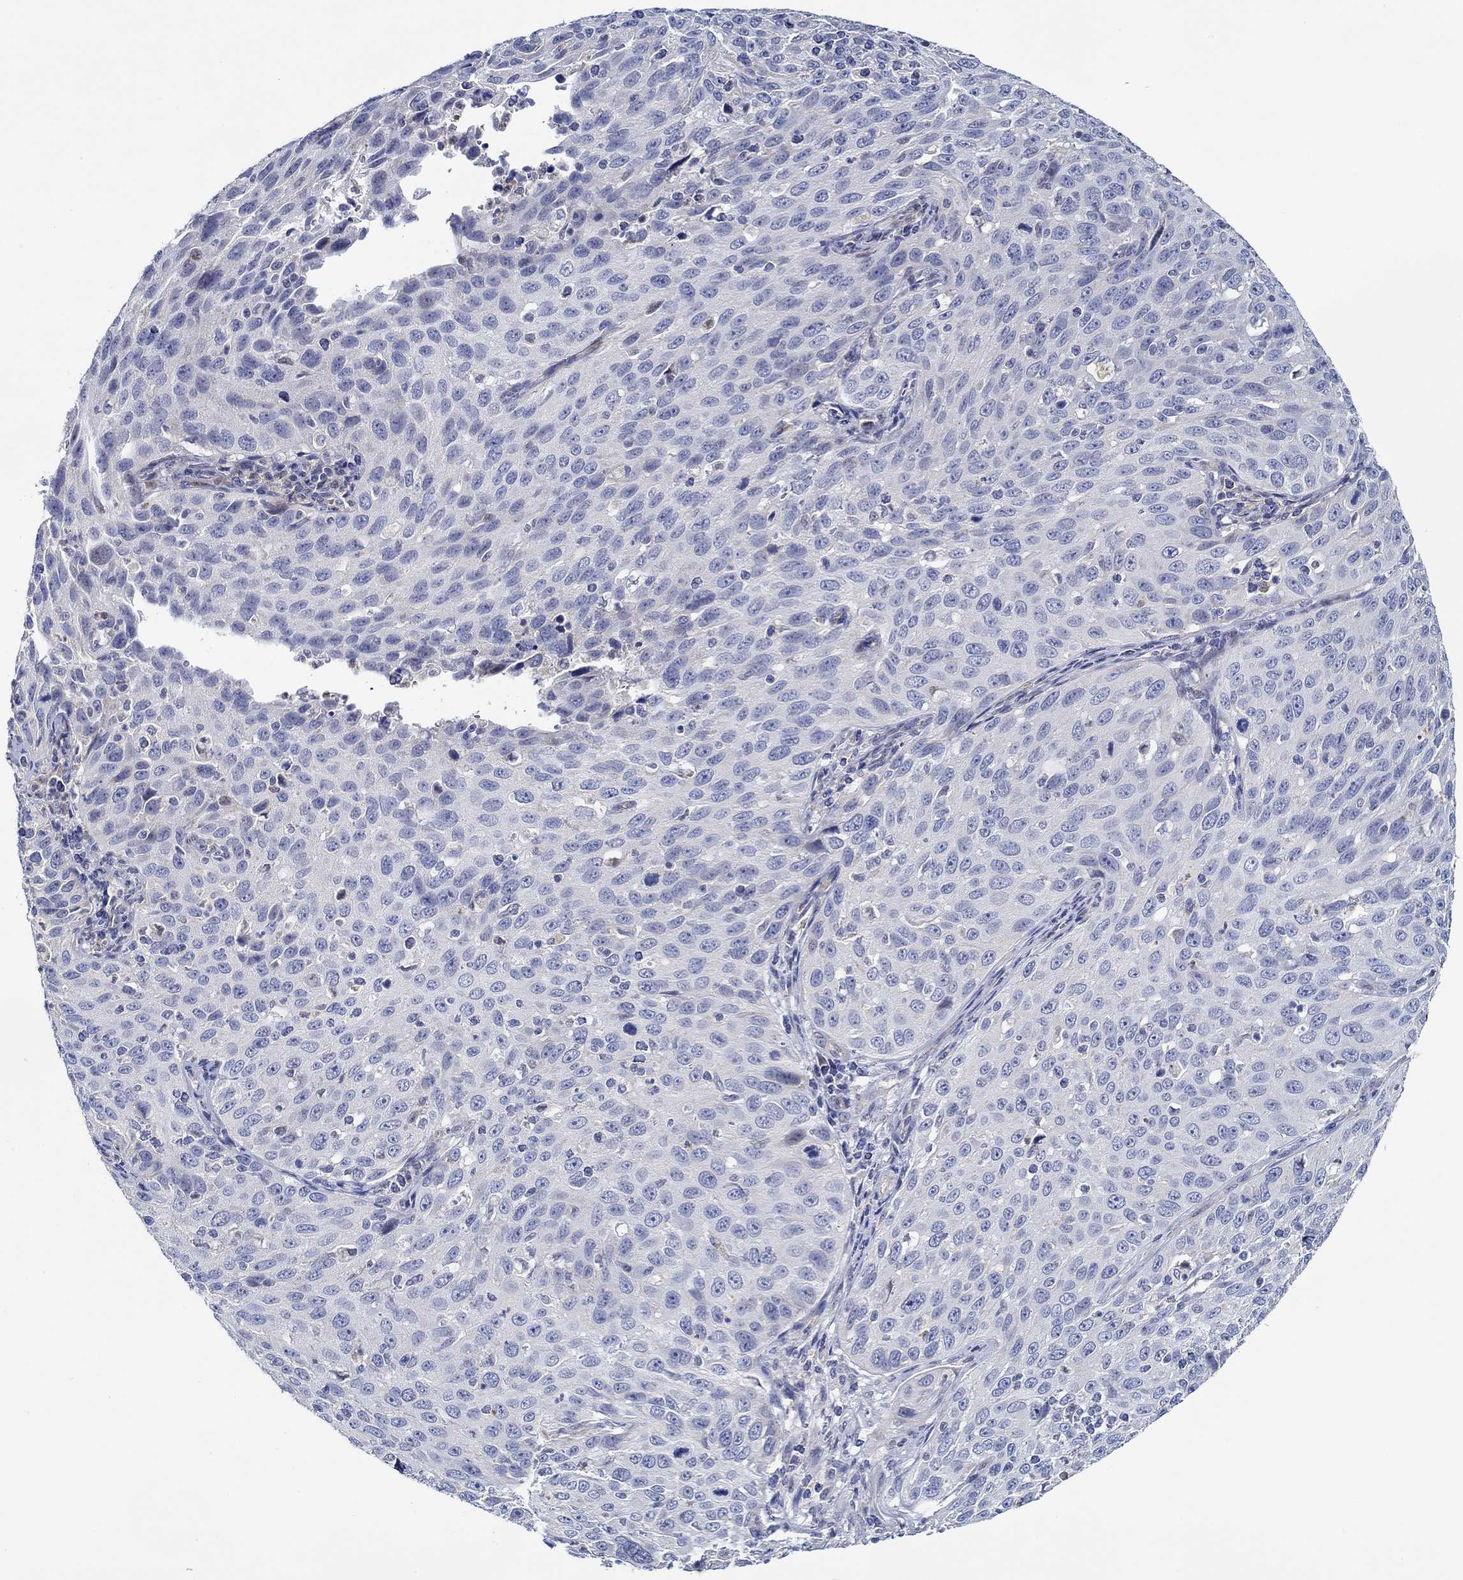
{"staining": {"intensity": "negative", "quantity": "none", "location": "none"}, "tissue": "cervical cancer", "cell_type": "Tumor cells", "image_type": "cancer", "snomed": [{"axis": "morphology", "description": "Squamous cell carcinoma, NOS"}, {"axis": "topography", "description": "Cervix"}], "caption": "A histopathology image of human cervical squamous cell carcinoma is negative for staining in tumor cells.", "gene": "CFAP61", "patient": {"sex": "female", "age": 26}}